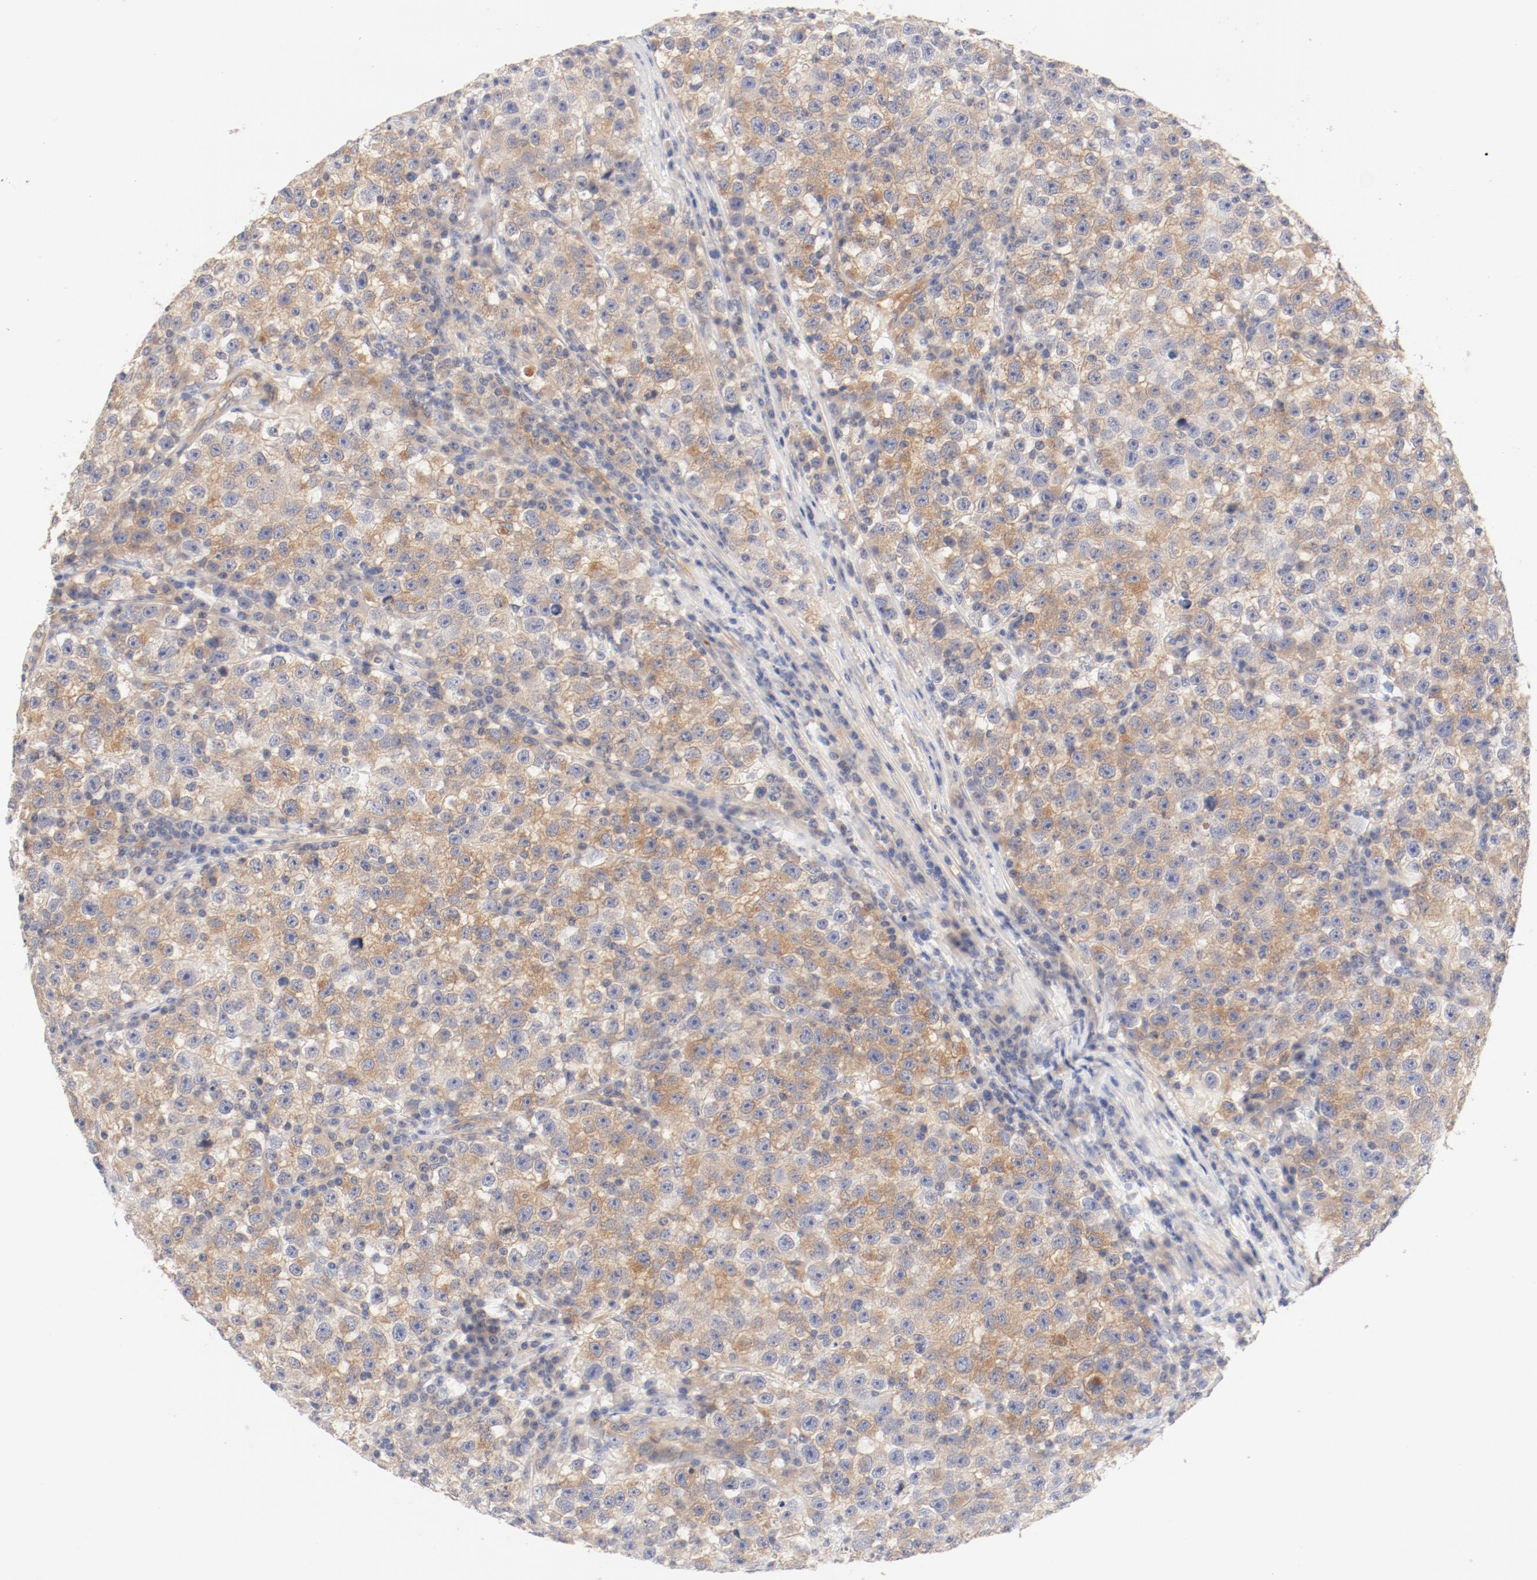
{"staining": {"intensity": "moderate", "quantity": "<25%", "location": "cytoplasmic/membranous"}, "tissue": "testis cancer", "cell_type": "Tumor cells", "image_type": "cancer", "snomed": [{"axis": "morphology", "description": "Seminoma, NOS"}, {"axis": "topography", "description": "Testis"}], "caption": "Protein staining displays moderate cytoplasmic/membranous expression in approximately <25% of tumor cells in seminoma (testis).", "gene": "DYNC1H1", "patient": {"sex": "male", "age": 22}}